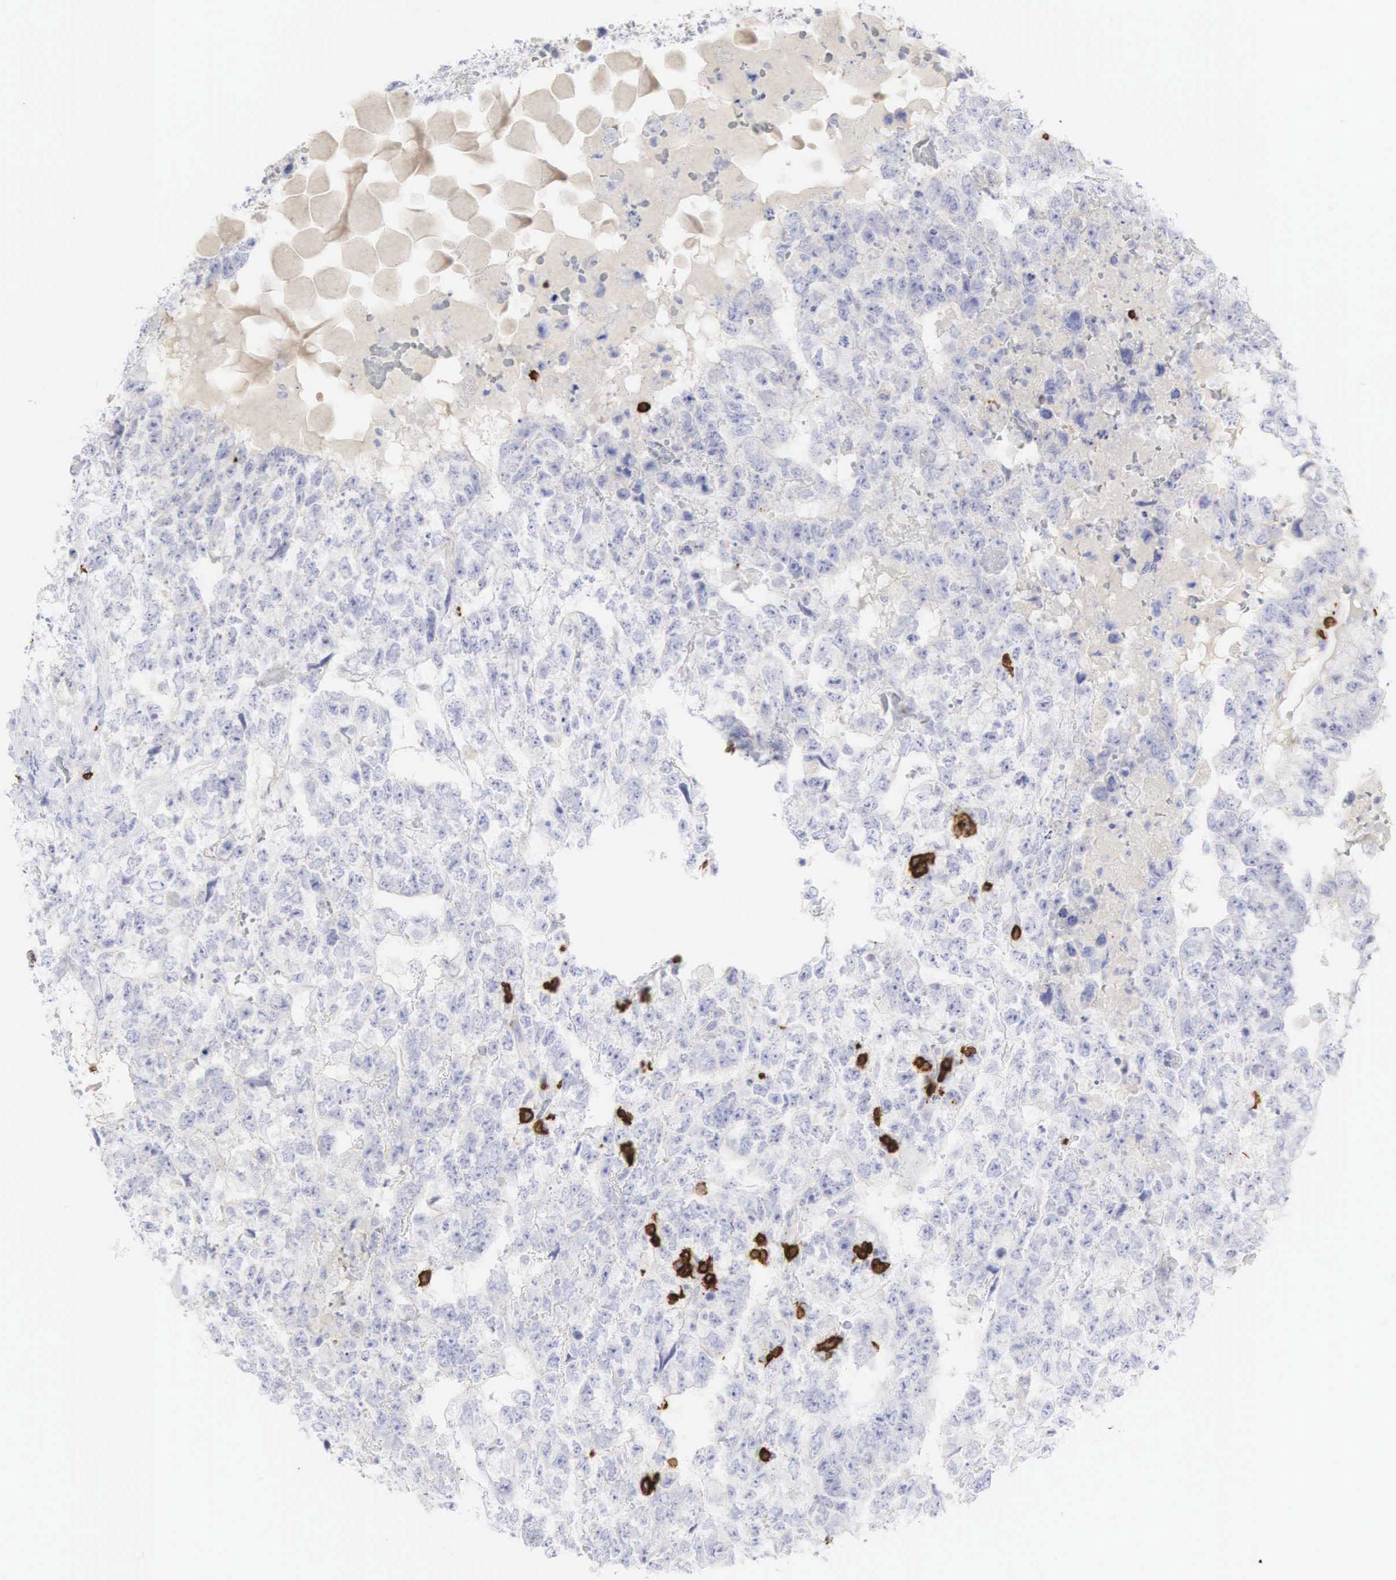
{"staining": {"intensity": "negative", "quantity": "none", "location": "none"}, "tissue": "testis cancer", "cell_type": "Tumor cells", "image_type": "cancer", "snomed": [{"axis": "morphology", "description": "Carcinoma, Embryonal, NOS"}, {"axis": "topography", "description": "Testis"}], "caption": "Testis cancer (embryonal carcinoma) was stained to show a protein in brown. There is no significant staining in tumor cells.", "gene": "CD8A", "patient": {"sex": "male", "age": 36}}